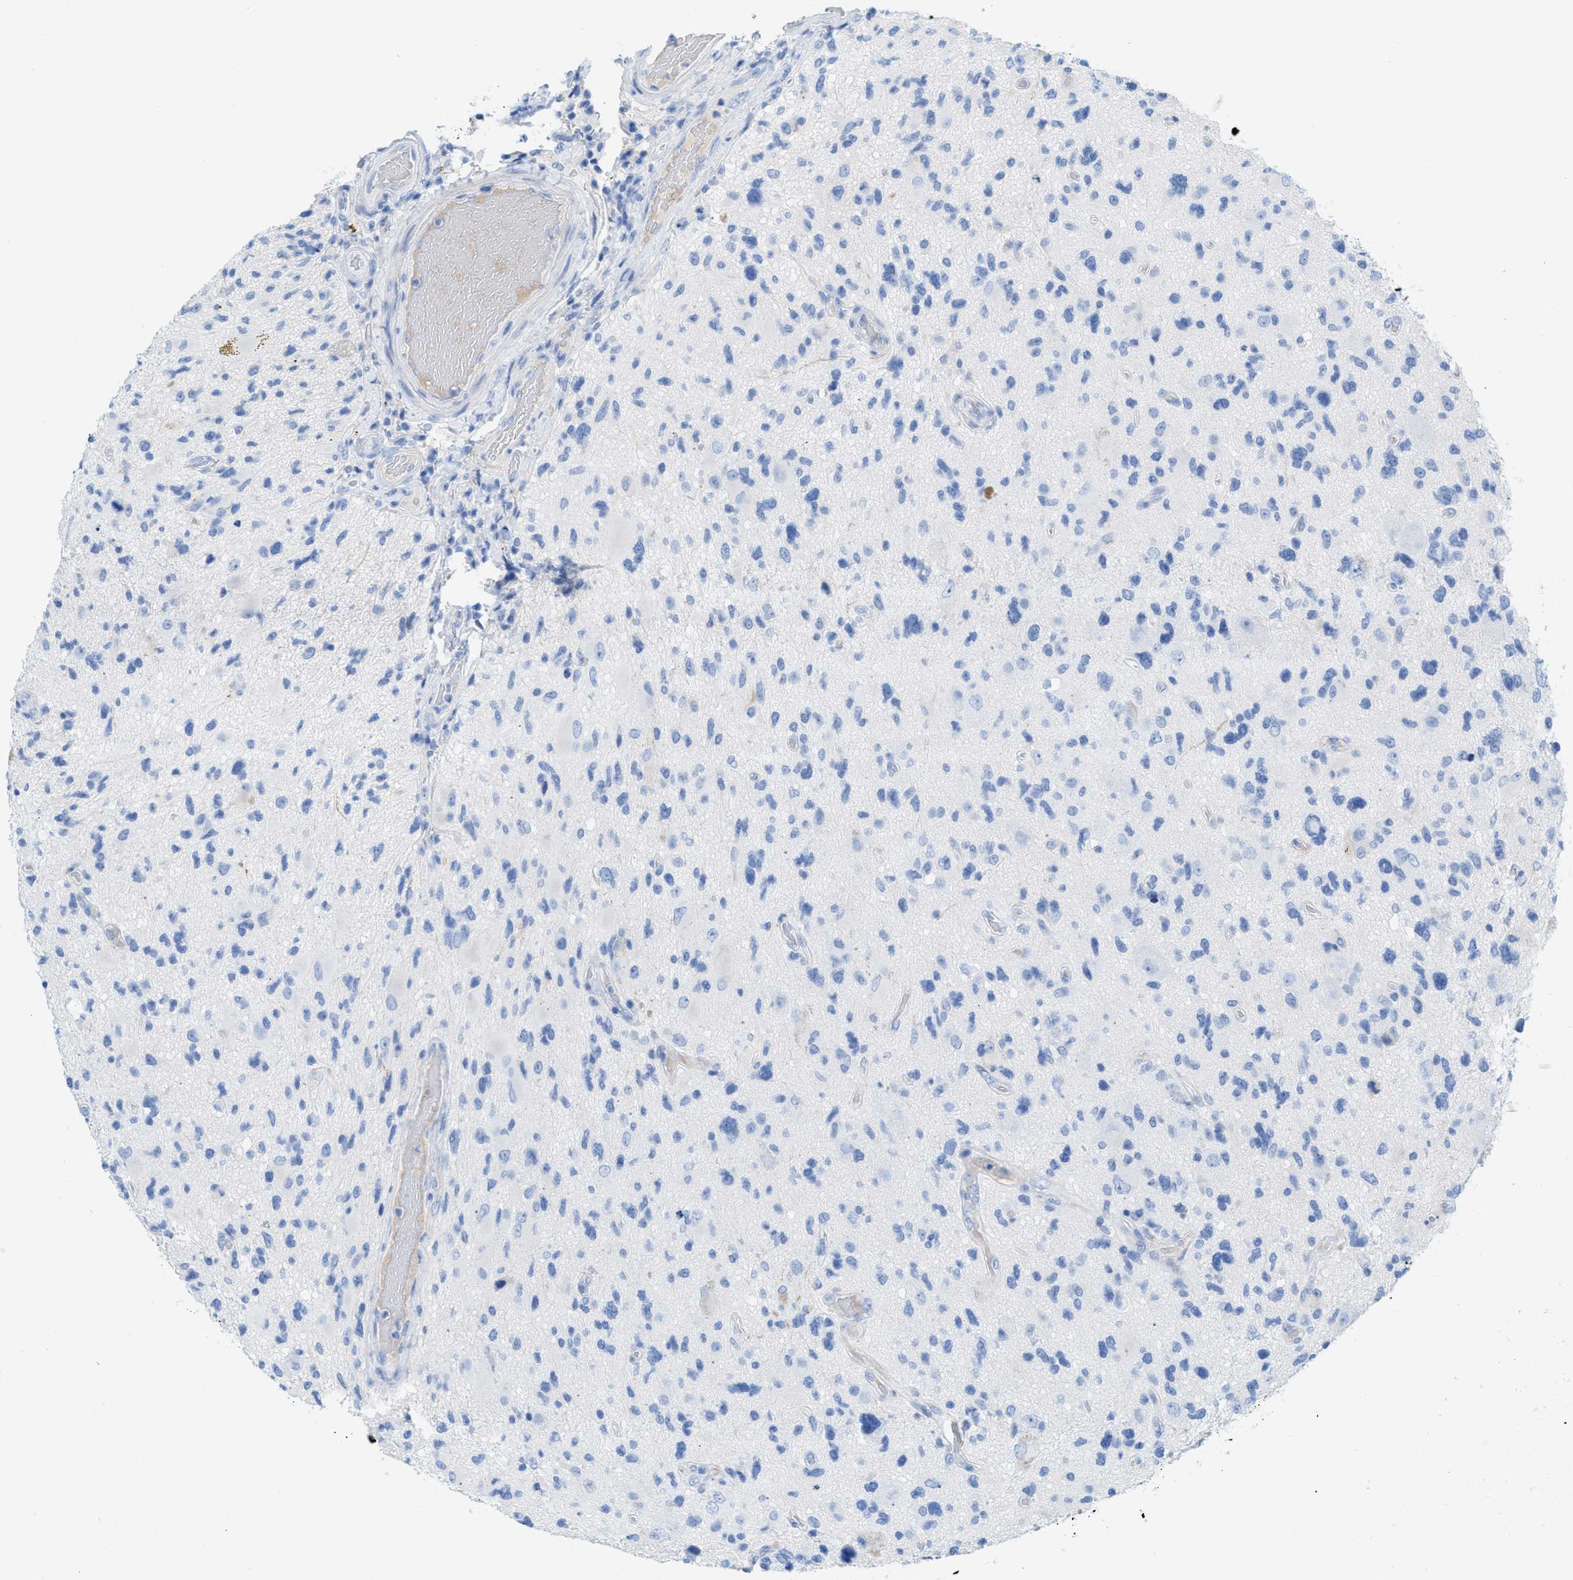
{"staining": {"intensity": "negative", "quantity": "none", "location": "none"}, "tissue": "glioma", "cell_type": "Tumor cells", "image_type": "cancer", "snomed": [{"axis": "morphology", "description": "Glioma, malignant, High grade"}, {"axis": "topography", "description": "Brain"}], "caption": "IHC of human malignant glioma (high-grade) displays no expression in tumor cells. (Immunohistochemistry, brightfield microscopy, high magnification).", "gene": "ANKFN1", "patient": {"sex": "male", "age": 33}}